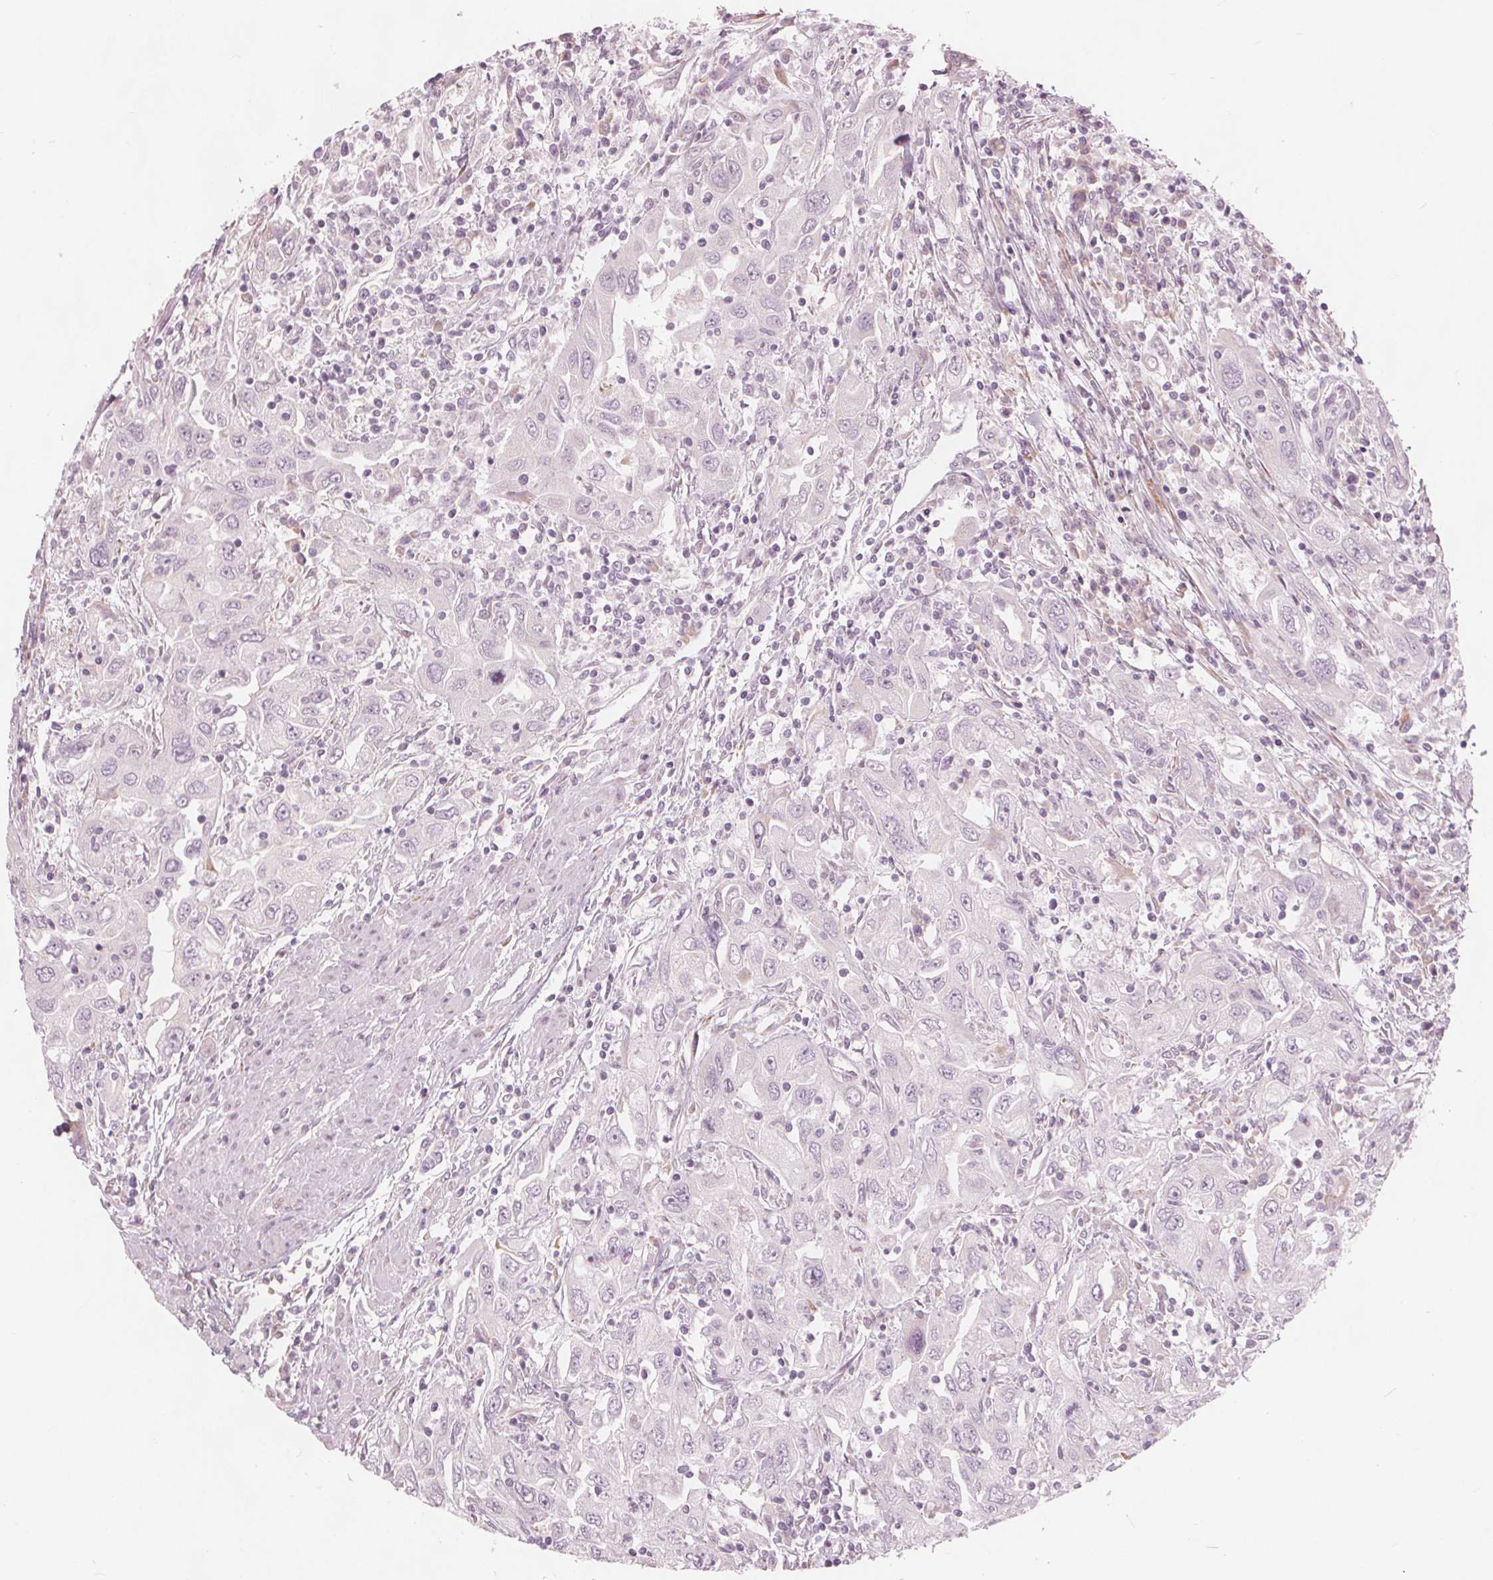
{"staining": {"intensity": "negative", "quantity": "none", "location": "none"}, "tissue": "urothelial cancer", "cell_type": "Tumor cells", "image_type": "cancer", "snomed": [{"axis": "morphology", "description": "Urothelial carcinoma, High grade"}, {"axis": "topography", "description": "Urinary bladder"}], "caption": "Protein analysis of high-grade urothelial carcinoma reveals no significant positivity in tumor cells.", "gene": "BRSK1", "patient": {"sex": "male", "age": 76}}